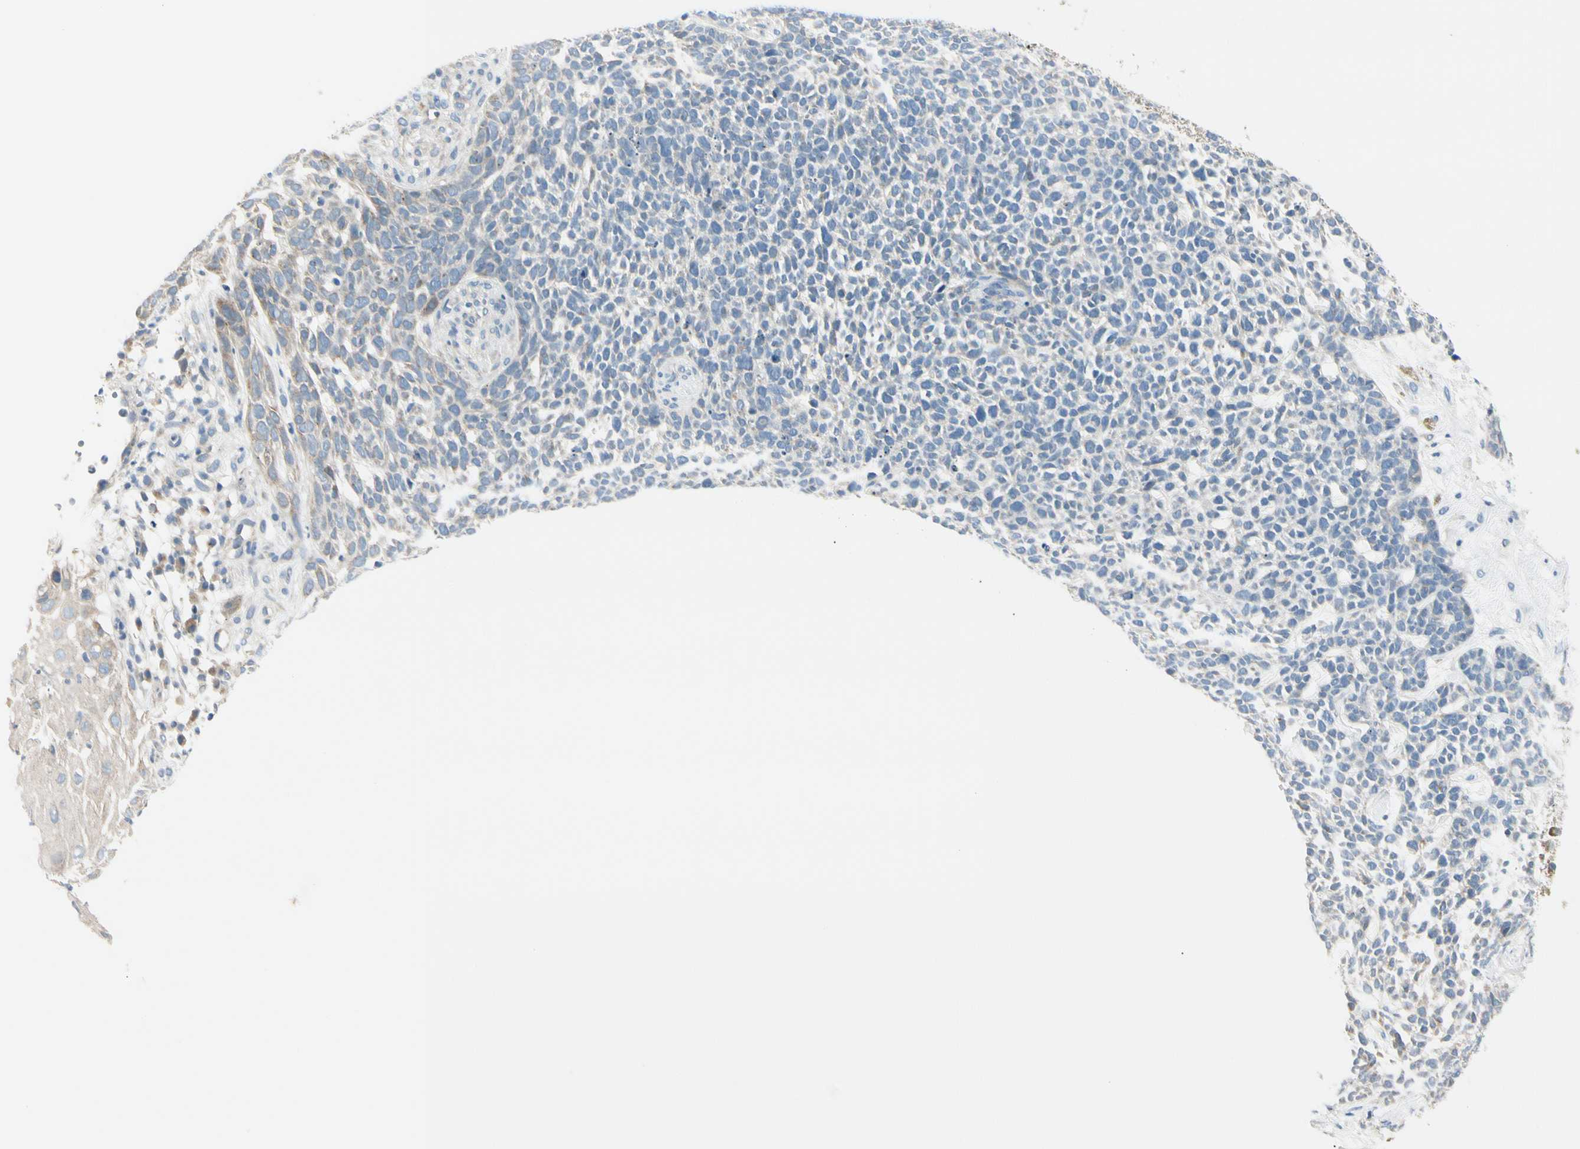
{"staining": {"intensity": "weak", "quantity": "<25%", "location": "cytoplasmic/membranous"}, "tissue": "skin cancer", "cell_type": "Tumor cells", "image_type": "cancer", "snomed": [{"axis": "morphology", "description": "Basal cell carcinoma"}, {"axis": "topography", "description": "Skin"}], "caption": "High power microscopy image of an IHC photomicrograph of skin cancer (basal cell carcinoma), revealing no significant expression in tumor cells. (DAB (3,3'-diaminobenzidine) immunohistochemistry (IHC) visualized using brightfield microscopy, high magnification).", "gene": "EPHA3", "patient": {"sex": "female", "age": 84}}